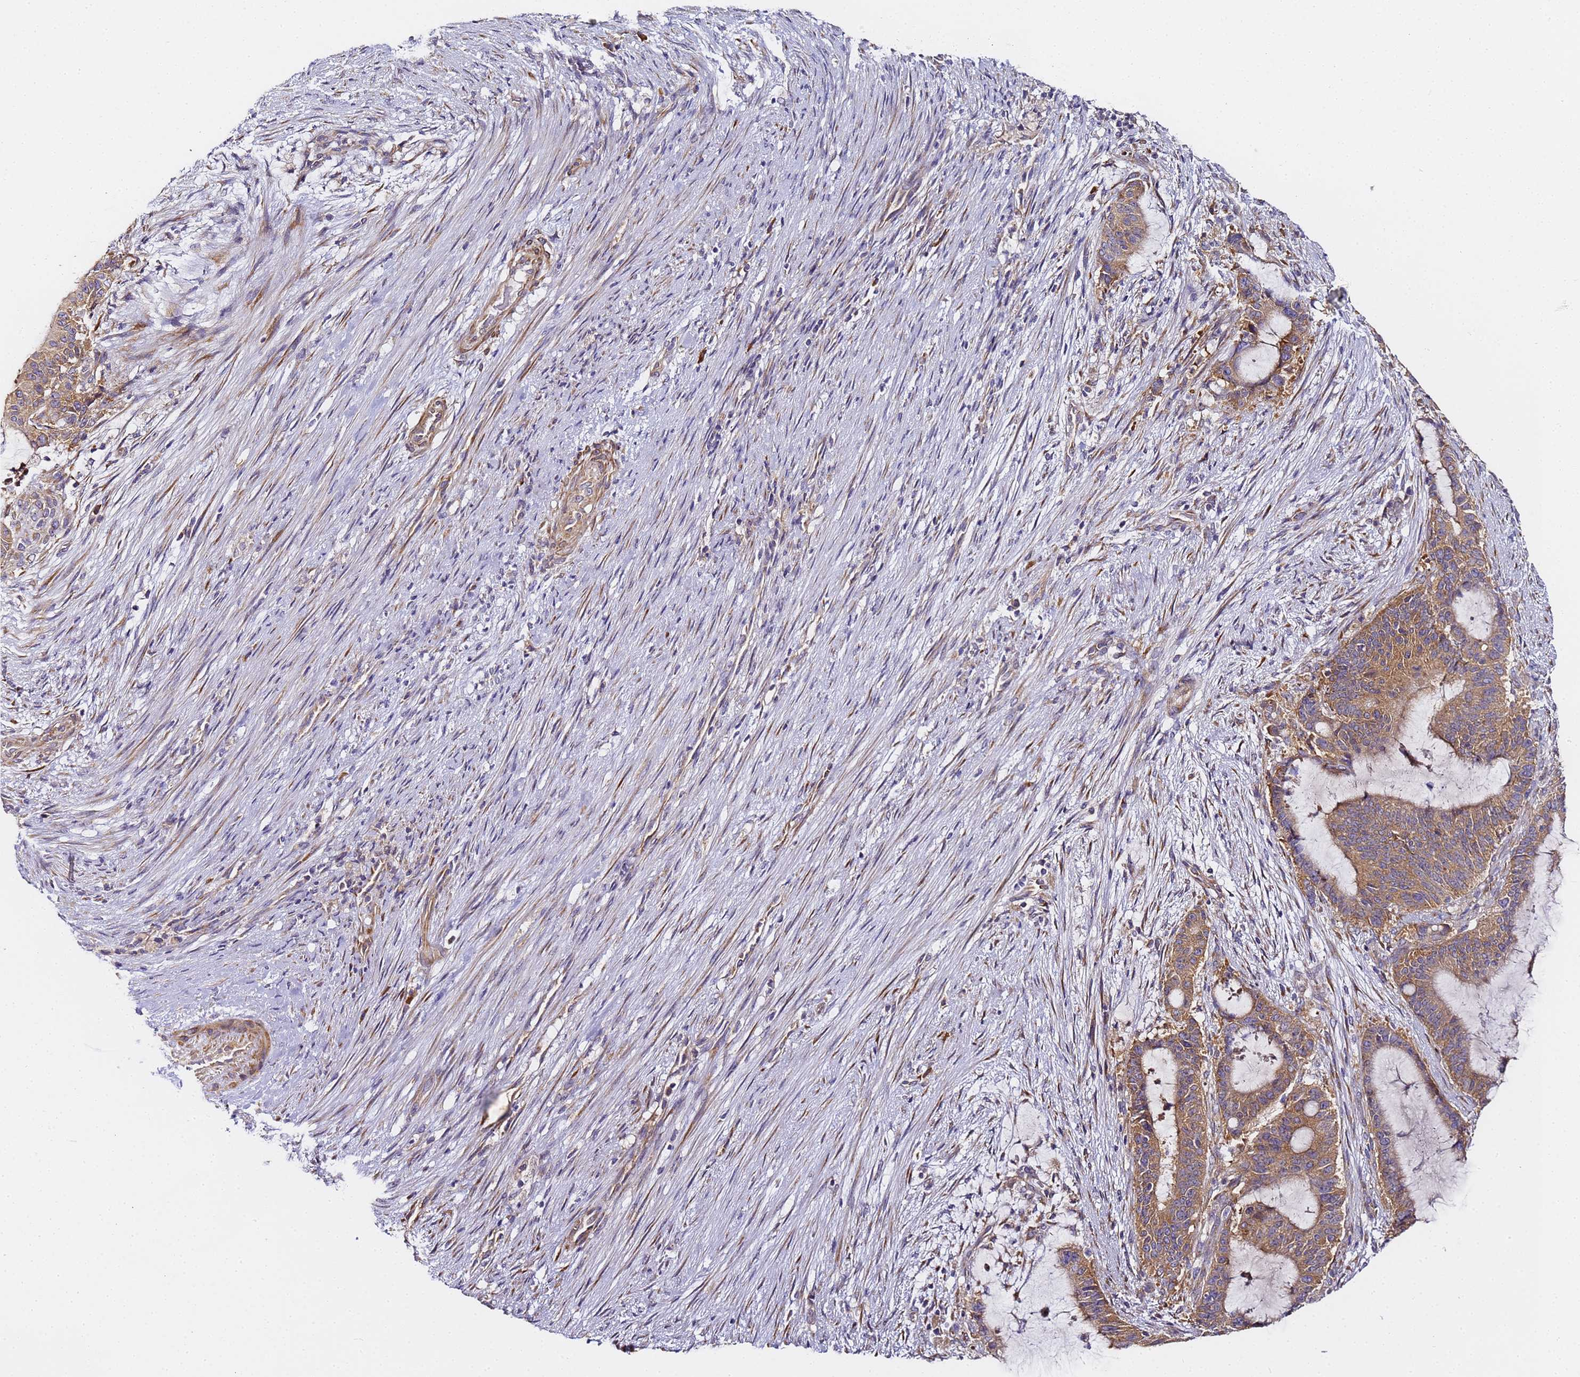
{"staining": {"intensity": "moderate", "quantity": ">75%", "location": "cytoplasmic/membranous"}, "tissue": "liver cancer", "cell_type": "Tumor cells", "image_type": "cancer", "snomed": [{"axis": "morphology", "description": "Normal tissue, NOS"}, {"axis": "morphology", "description": "Cholangiocarcinoma"}, {"axis": "topography", "description": "Liver"}, {"axis": "topography", "description": "Peripheral nerve tissue"}], "caption": "Liver cancer stained for a protein displays moderate cytoplasmic/membranous positivity in tumor cells.", "gene": "RPL13A", "patient": {"sex": "female", "age": 73}}